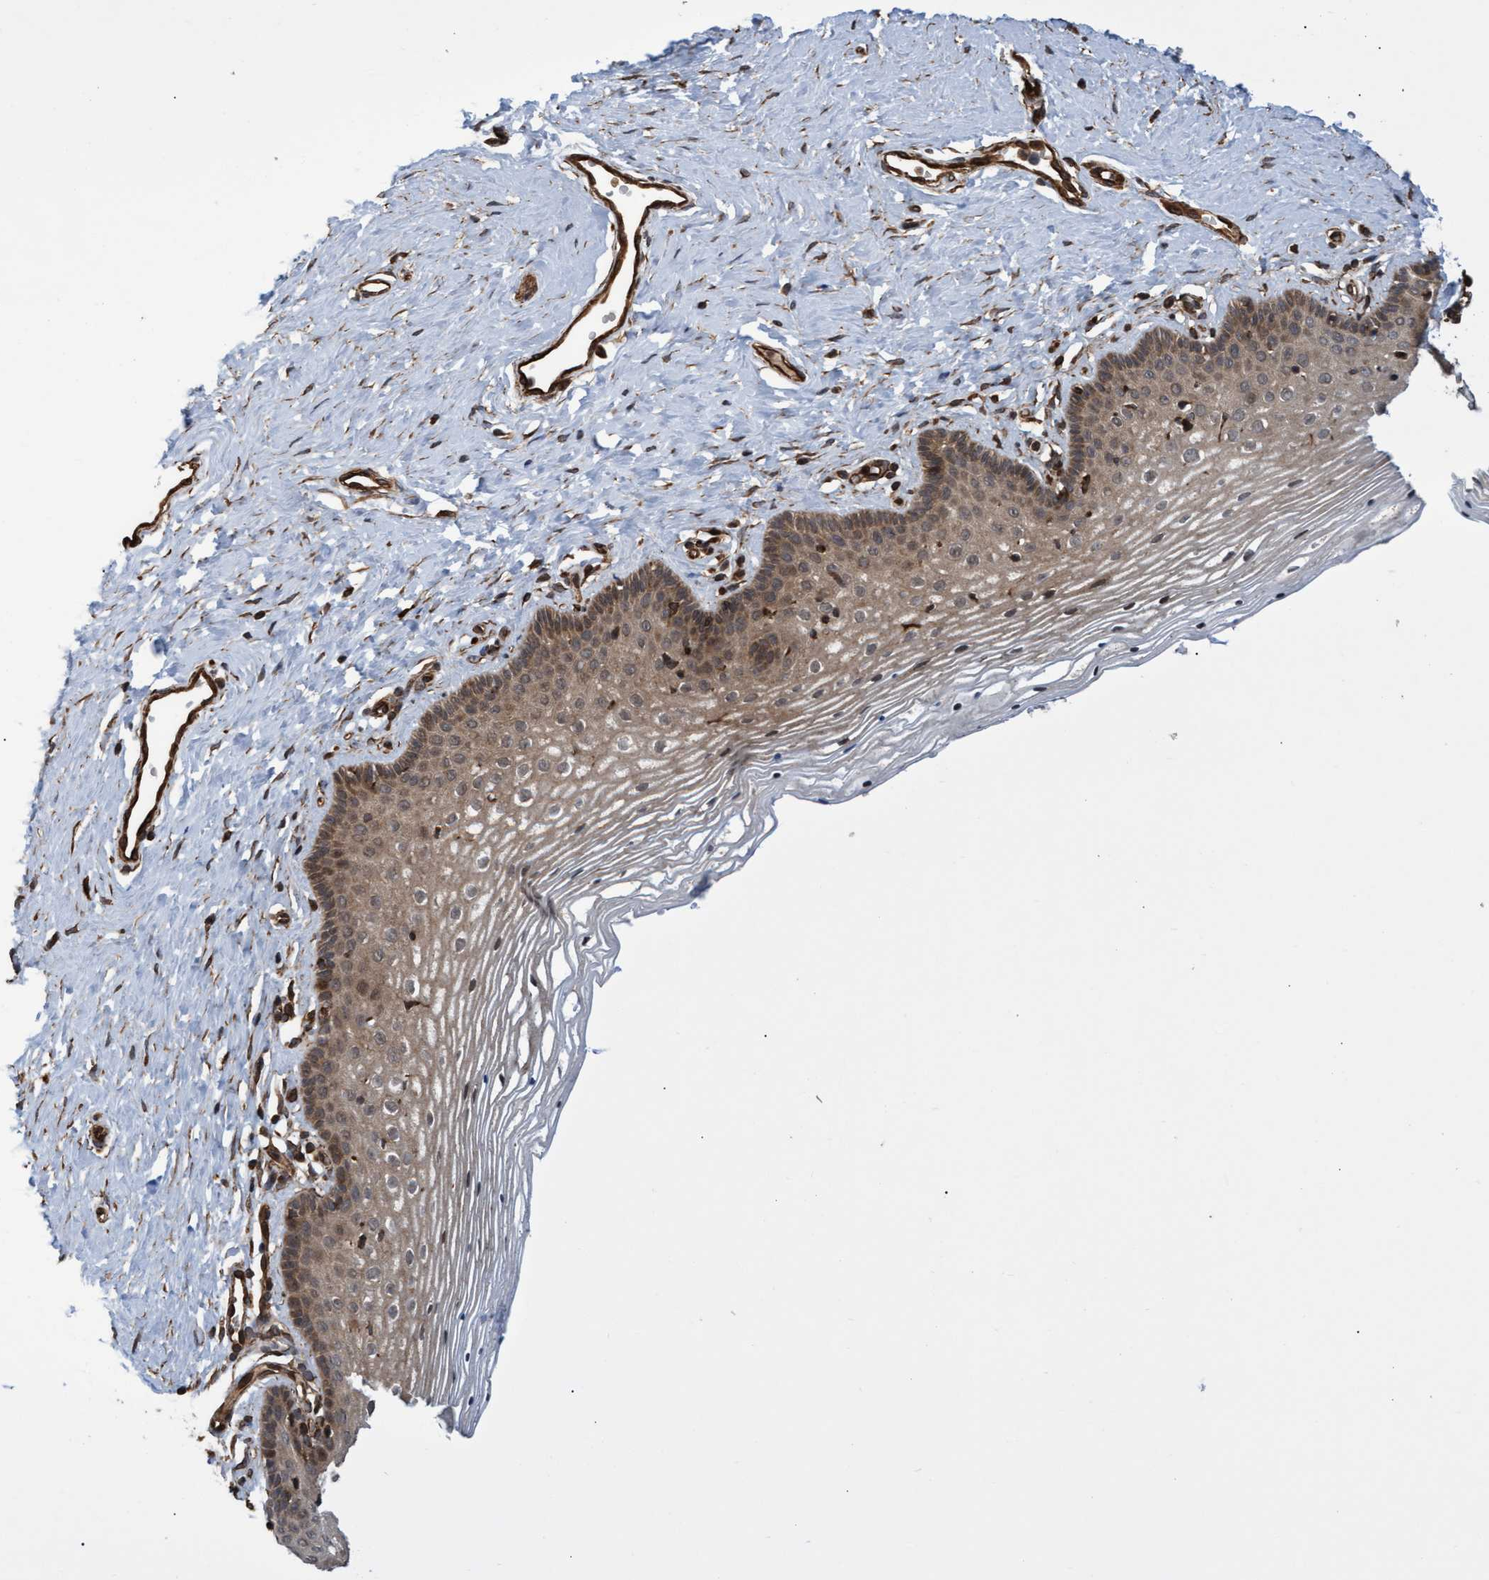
{"staining": {"intensity": "moderate", "quantity": "25%-75%", "location": "cytoplasmic/membranous"}, "tissue": "vagina", "cell_type": "Squamous epithelial cells", "image_type": "normal", "snomed": [{"axis": "morphology", "description": "Normal tissue, NOS"}, {"axis": "topography", "description": "Vagina"}], "caption": "The histopathology image reveals a brown stain indicating the presence of a protein in the cytoplasmic/membranous of squamous epithelial cells in vagina. Immunohistochemistry stains the protein of interest in brown and the nuclei are stained blue.", "gene": "TNFRSF10B", "patient": {"sex": "female", "age": 32}}